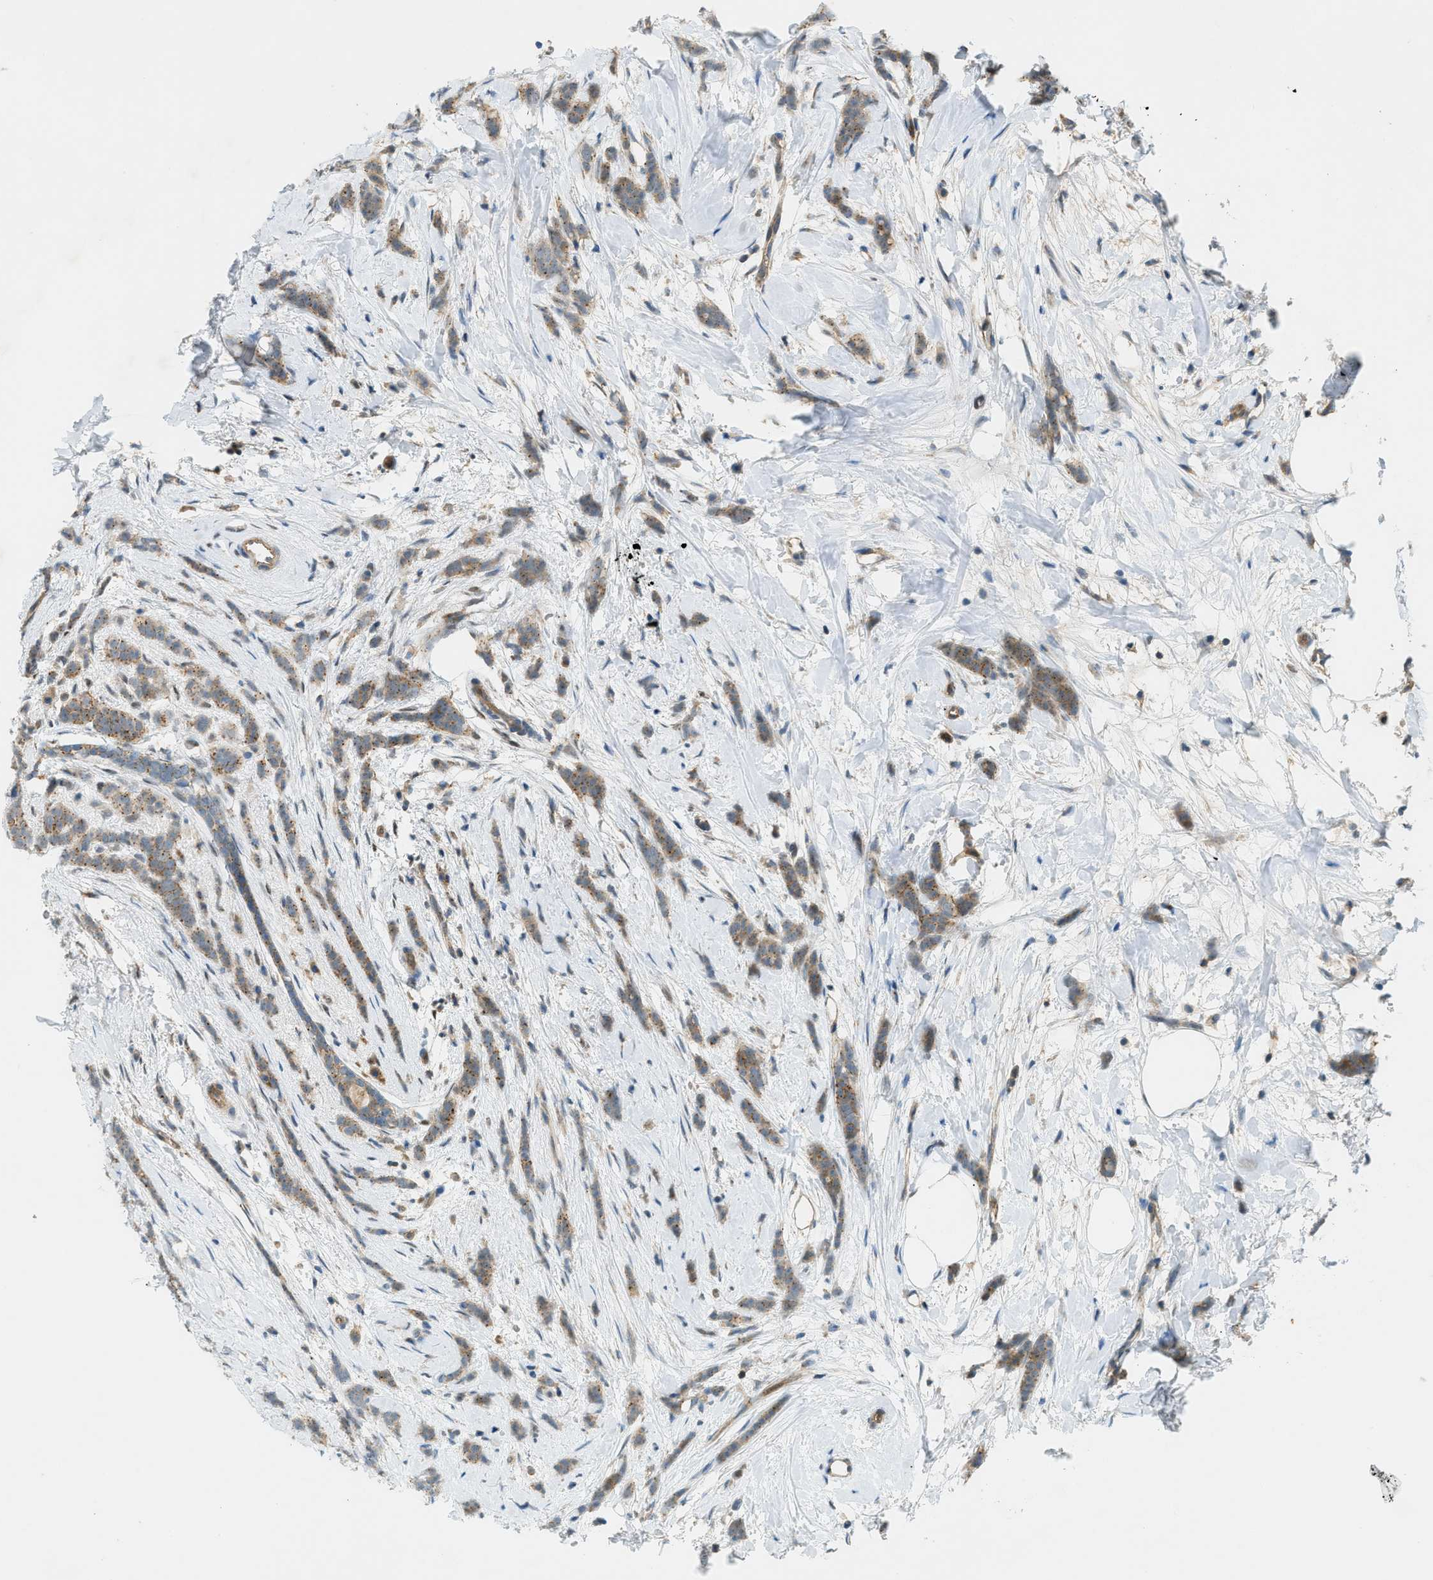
{"staining": {"intensity": "moderate", "quantity": ">75%", "location": "cytoplasmic/membranous"}, "tissue": "breast cancer", "cell_type": "Tumor cells", "image_type": "cancer", "snomed": [{"axis": "morphology", "description": "Lobular carcinoma, in situ"}, {"axis": "morphology", "description": "Lobular carcinoma"}, {"axis": "topography", "description": "Breast"}], "caption": "DAB (3,3'-diaminobenzidine) immunohistochemical staining of human breast cancer (lobular carcinoma in situ) shows moderate cytoplasmic/membranous protein positivity in about >75% of tumor cells.", "gene": "GRK6", "patient": {"sex": "female", "age": 41}}